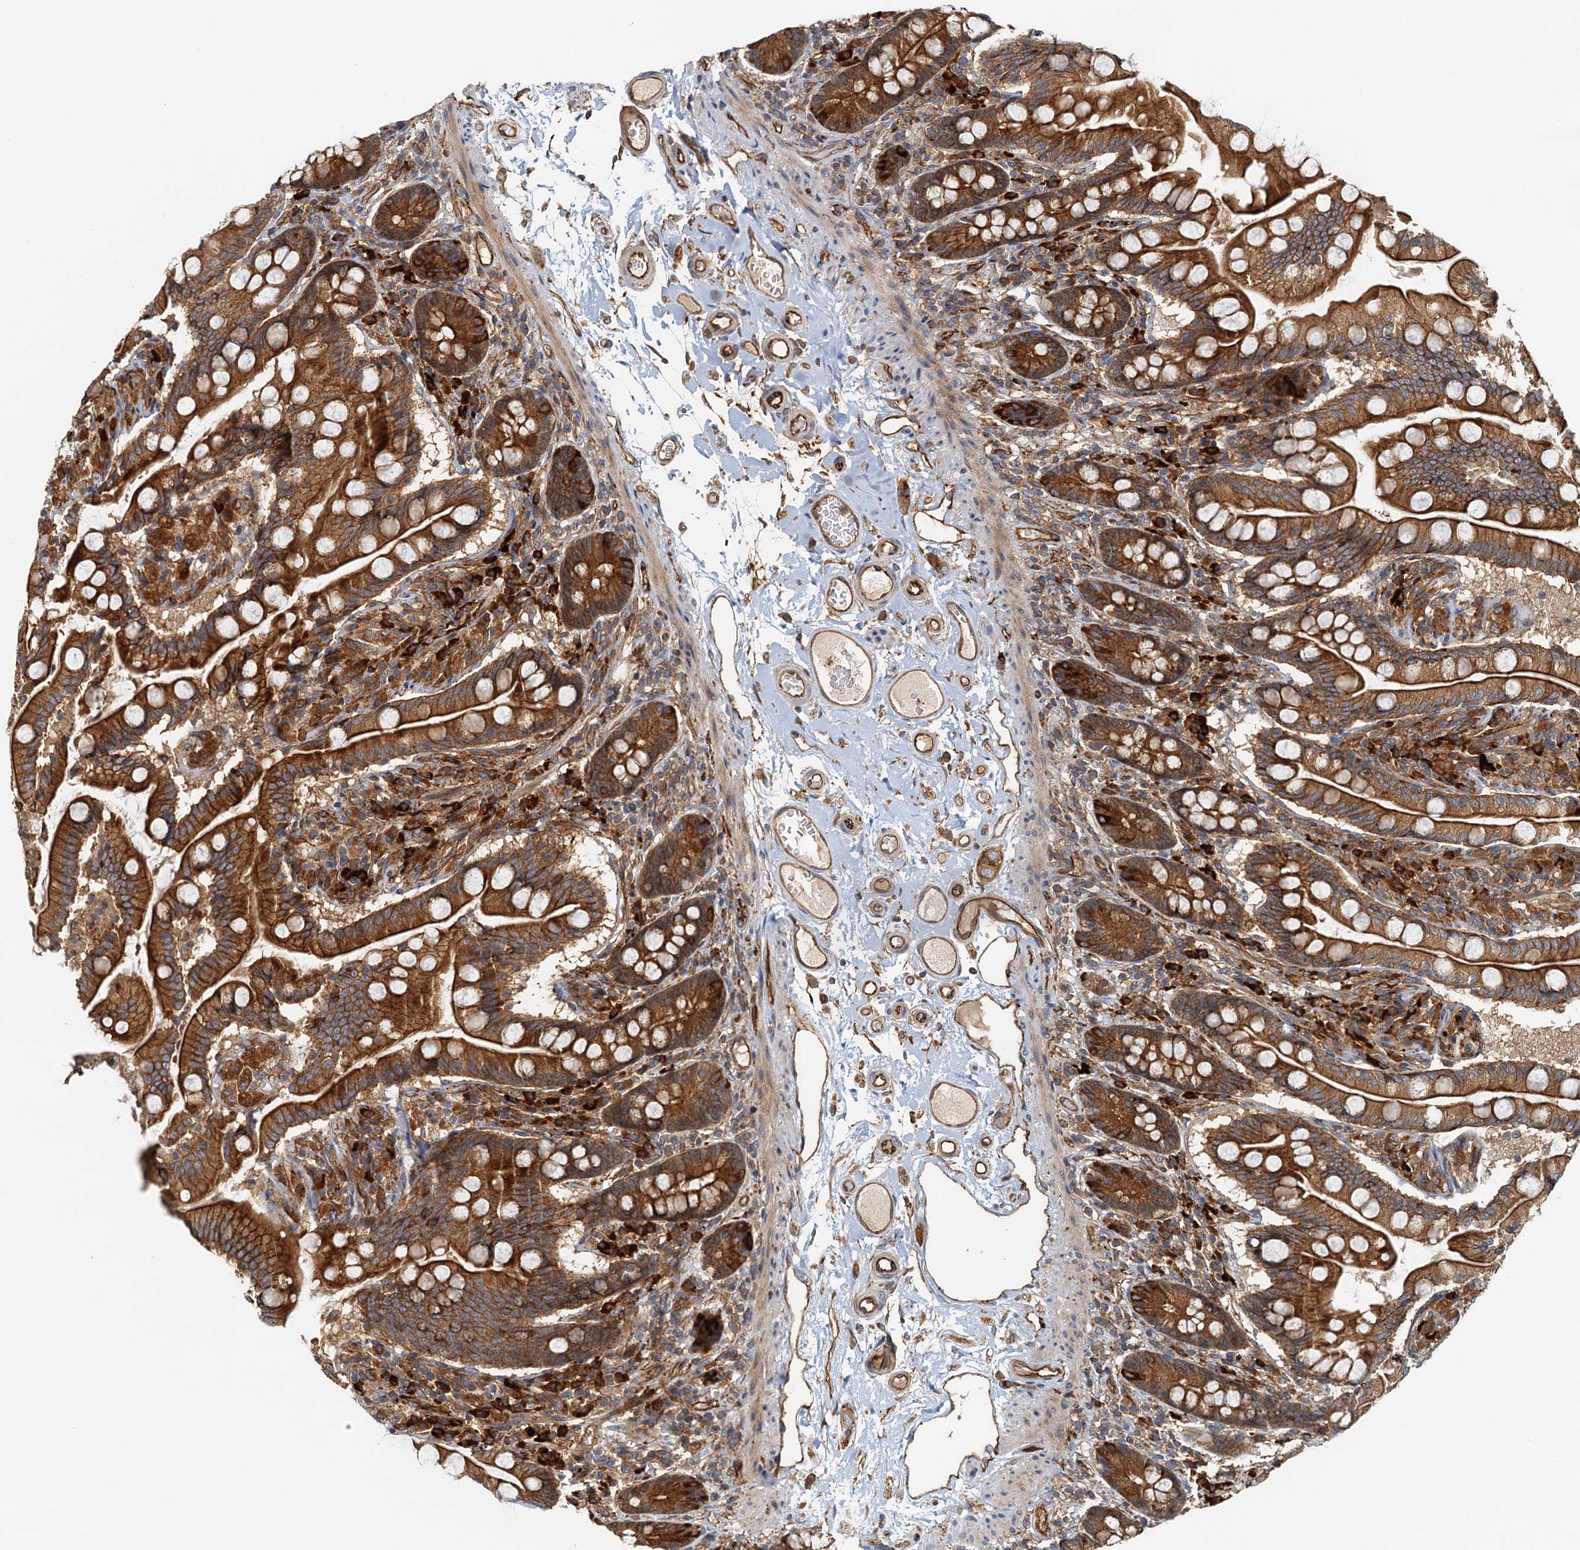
{"staining": {"intensity": "strong", "quantity": ">75%", "location": "cytoplasmic/membranous"}, "tissue": "small intestine", "cell_type": "Glandular cells", "image_type": "normal", "snomed": [{"axis": "morphology", "description": "Normal tissue, NOS"}, {"axis": "topography", "description": "Small intestine"}], "caption": "Immunohistochemistry (IHC) of unremarkable human small intestine reveals high levels of strong cytoplasmic/membranous staining in approximately >75% of glandular cells. (Stains: DAB in brown, nuclei in blue, Microscopy: brightfield microscopy at high magnification).", "gene": "NIPAL3", "patient": {"sex": "female", "age": 64}}